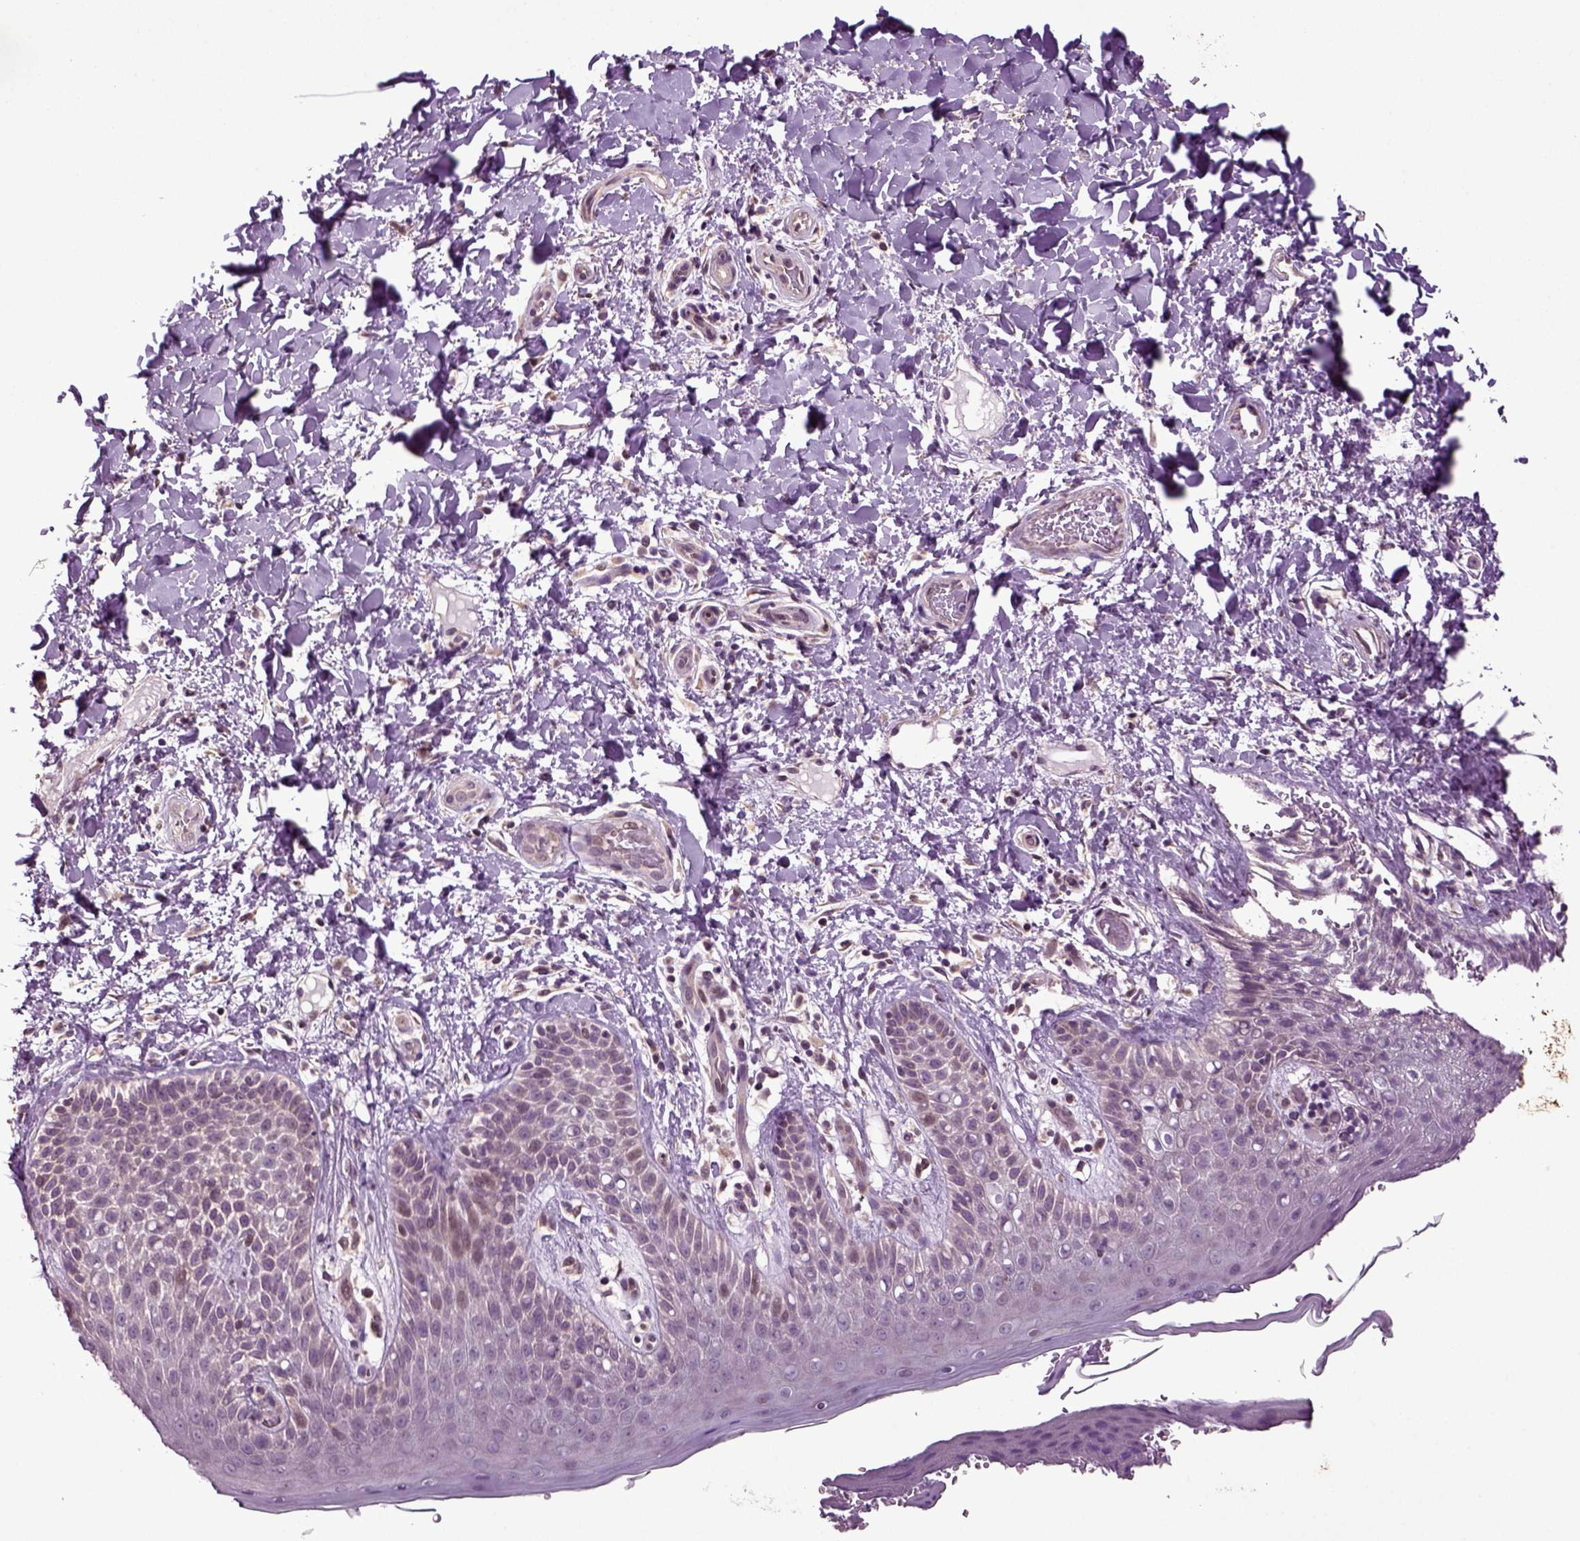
{"staining": {"intensity": "negative", "quantity": "none", "location": "none"}, "tissue": "skin", "cell_type": "Epidermal cells", "image_type": "normal", "snomed": [{"axis": "morphology", "description": "Normal tissue, NOS"}, {"axis": "topography", "description": "Anal"}], "caption": "Epidermal cells are negative for protein expression in normal human skin. The staining is performed using DAB brown chromogen with nuclei counter-stained in using hematoxylin.", "gene": "HAGHL", "patient": {"sex": "male", "age": 36}}